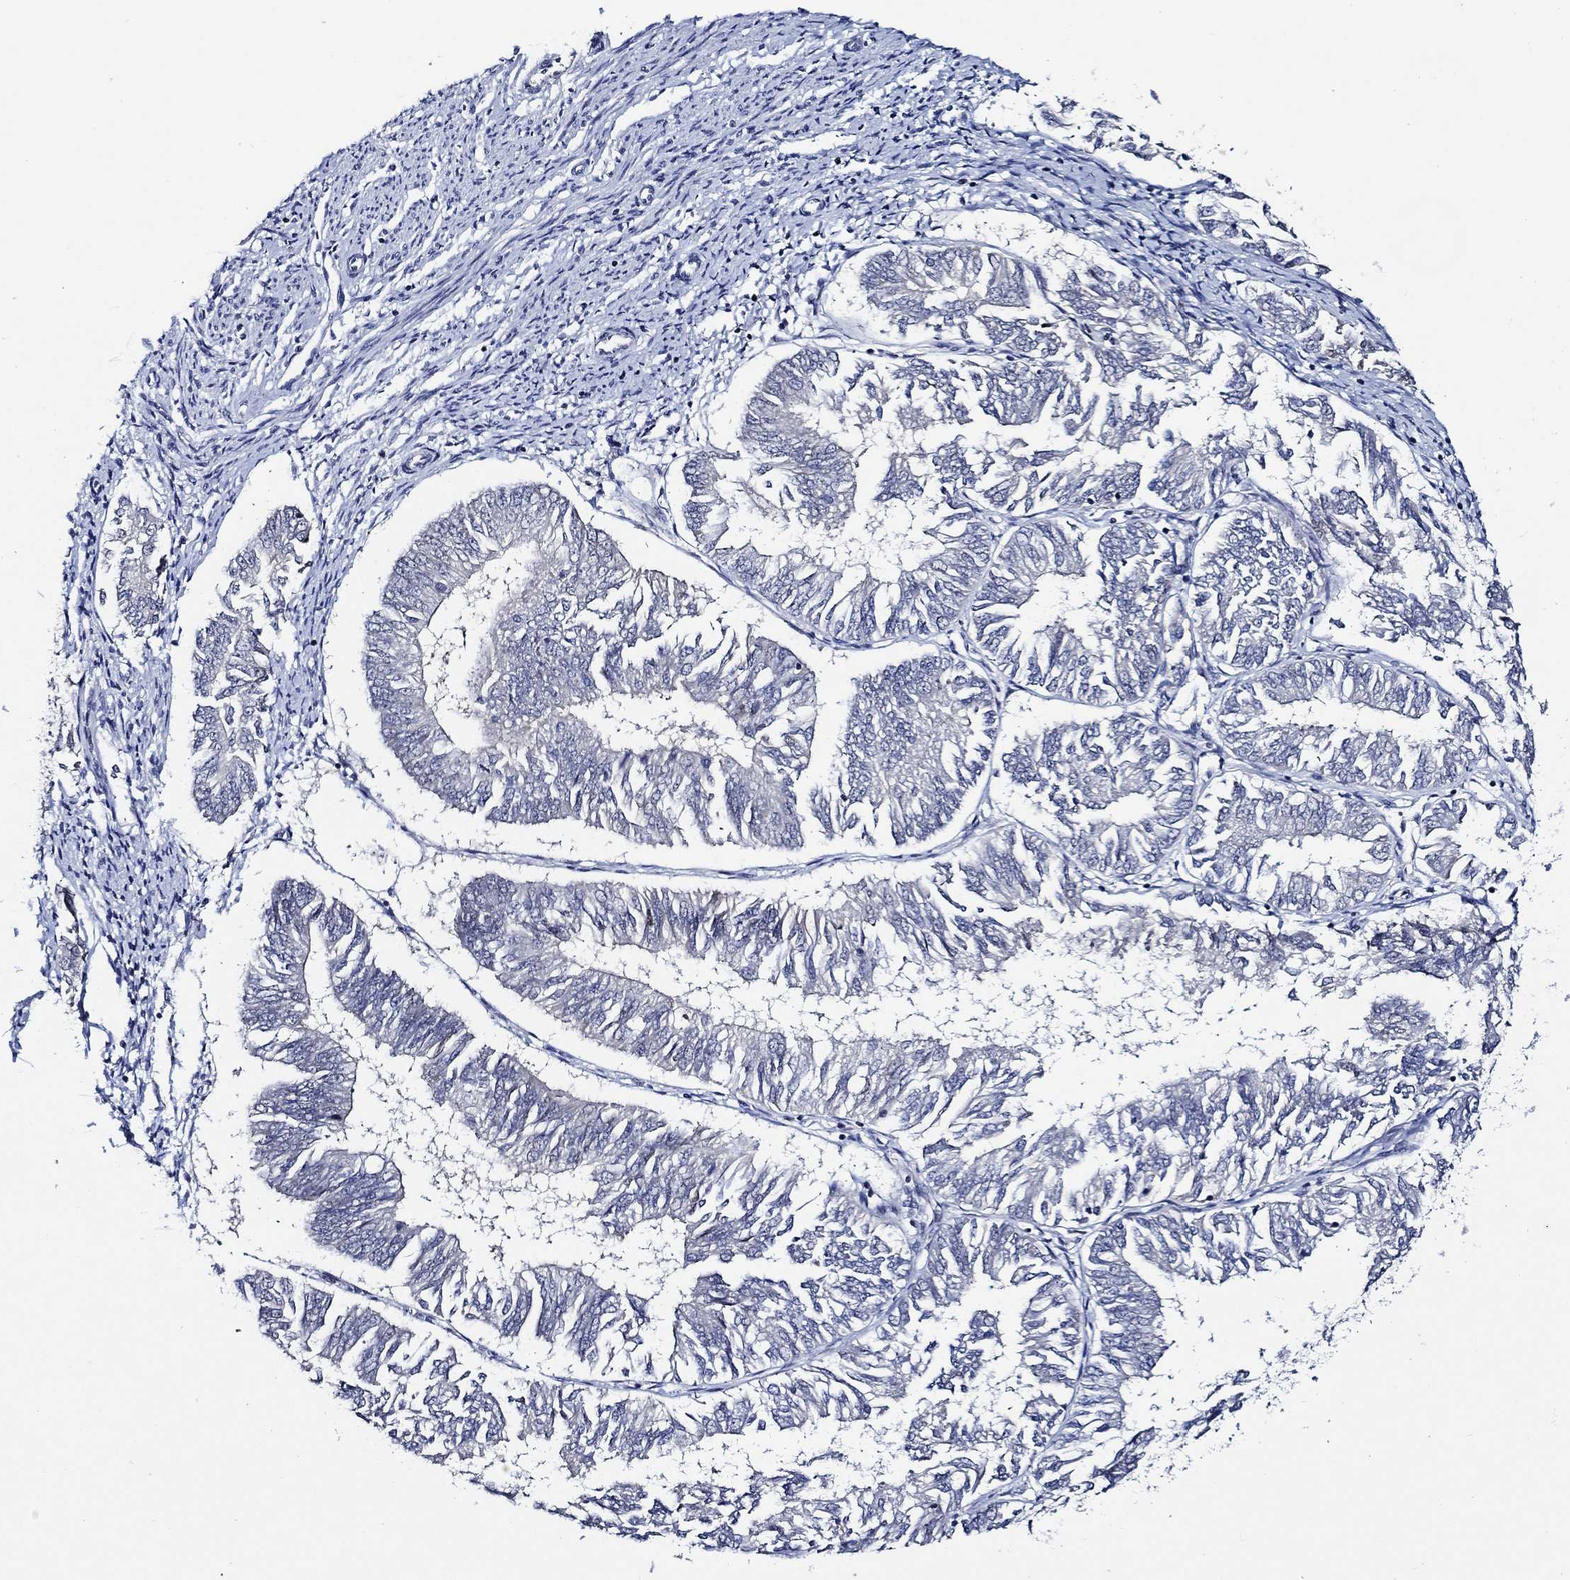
{"staining": {"intensity": "negative", "quantity": "none", "location": "none"}, "tissue": "endometrial cancer", "cell_type": "Tumor cells", "image_type": "cancer", "snomed": [{"axis": "morphology", "description": "Adenocarcinoma, NOS"}, {"axis": "topography", "description": "Endometrium"}], "caption": "Tumor cells are negative for brown protein staining in endometrial adenocarcinoma.", "gene": "C8orf48", "patient": {"sex": "female", "age": 58}}